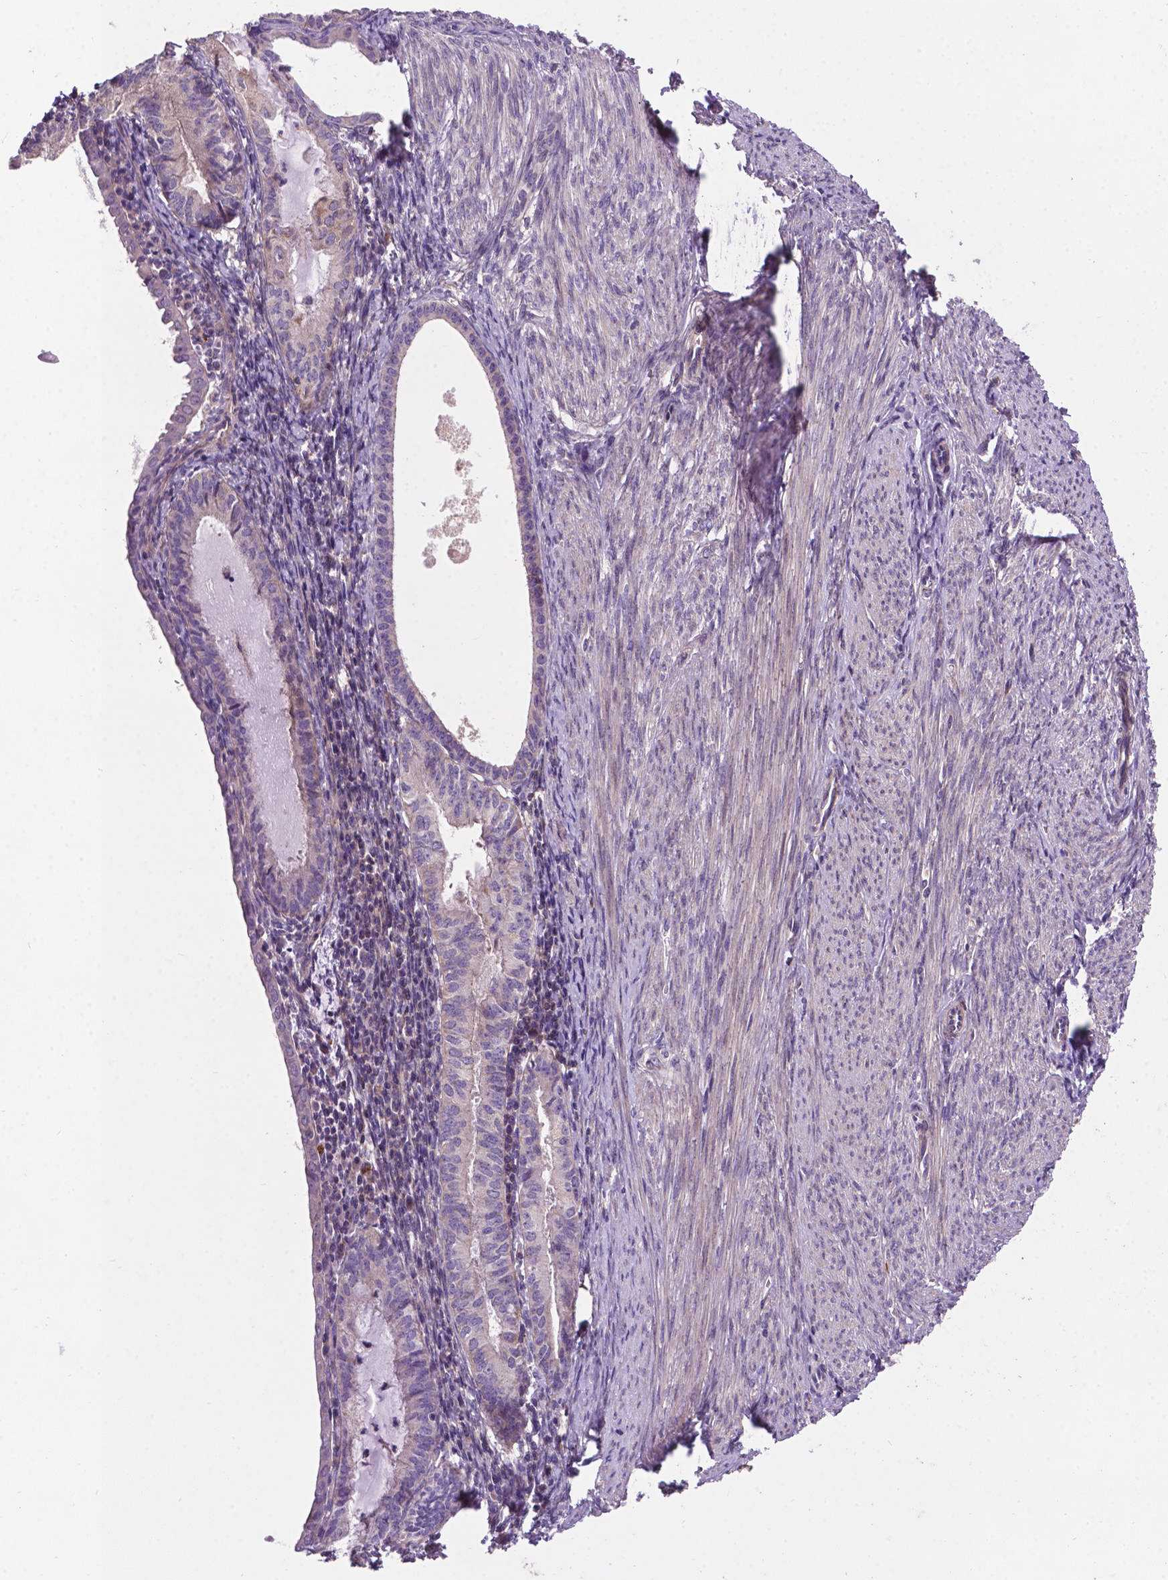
{"staining": {"intensity": "negative", "quantity": "none", "location": "none"}, "tissue": "endometrial cancer", "cell_type": "Tumor cells", "image_type": "cancer", "snomed": [{"axis": "morphology", "description": "Carcinoma, NOS"}, {"axis": "topography", "description": "Endometrium"}], "caption": "Endometrial cancer was stained to show a protein in brown. There is no significant positivity in tumor cells.", "gene": "SPNS2", "patient": {"sex": "female", "age": 62}}